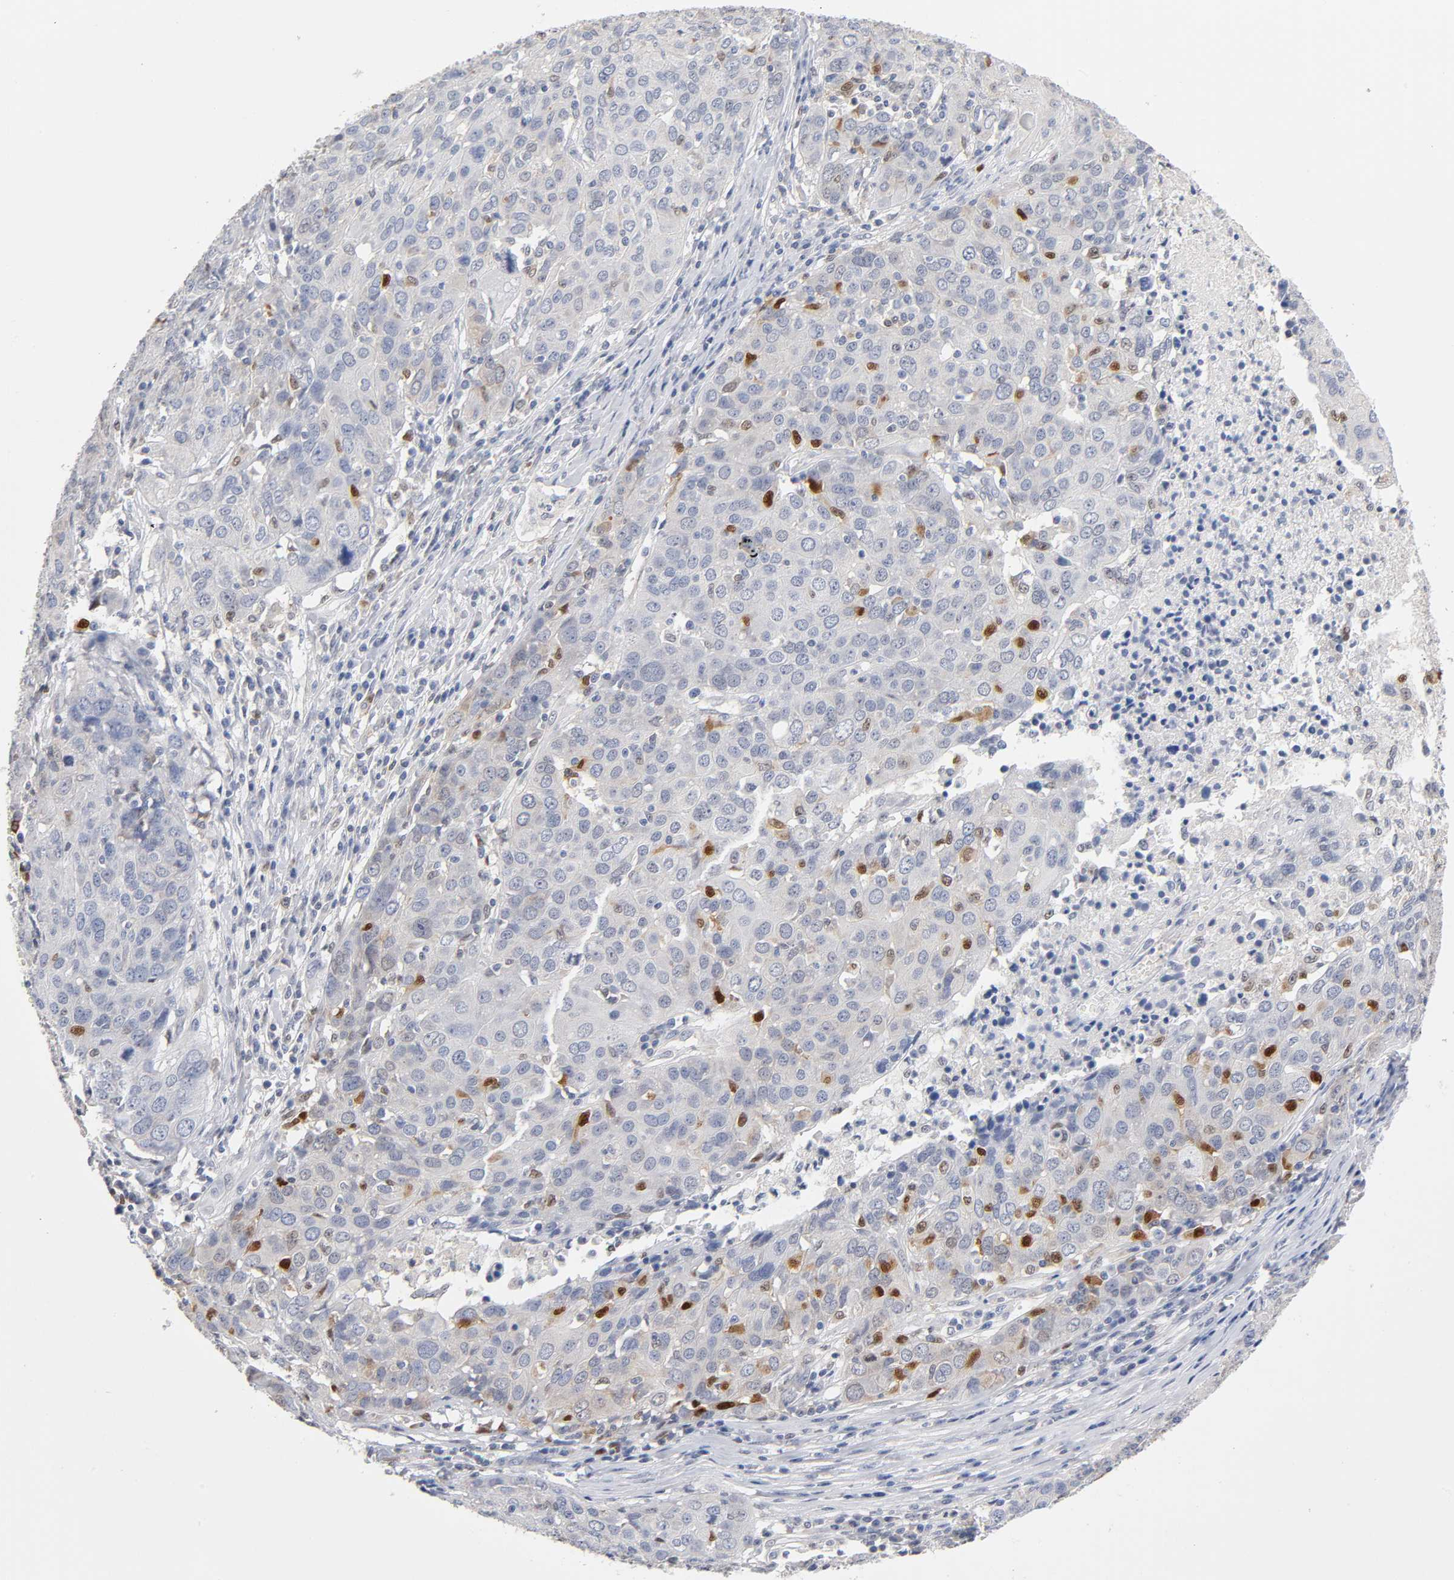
{"staining": {"intensity": "strong", "quantity": "<25%", "location": "nuclear"}, "tissue": "ovarian cancer", "cell_type": "Tumor cells", "image_type": "cancer", "snomed": [{"axis": "morphology", "description": "Carcinoma, endometroid"}, {"axis": "topography", "description": "Ovary"}], "caption": "Strong nuclear staining is present in approximately <25% of tumor cells in ovarian endometroid carcinoma.", "gene": "NFATC1", "patient": {"sex": "female", "age": 50}}